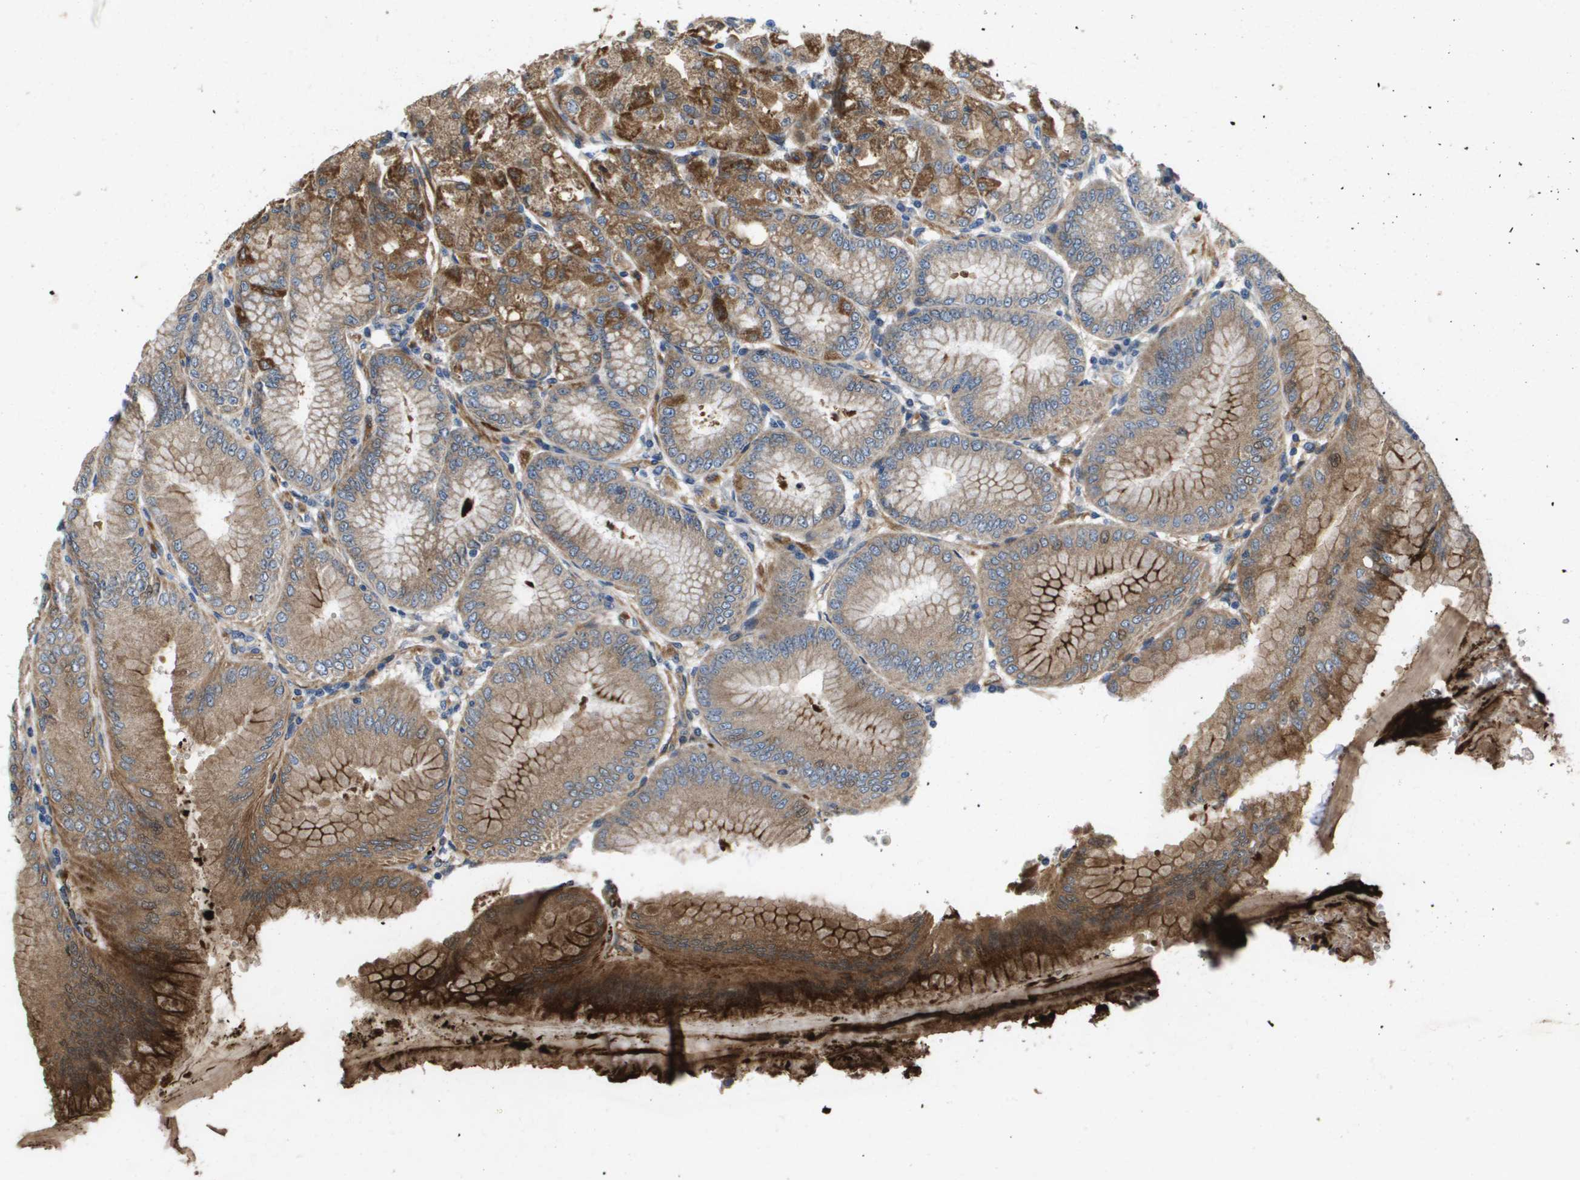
{"staining": {"intensity": "moderate", "quantity": ">75%", "location": "cytoplasmic/membranous"}, "tissue": "stomach", "cell_type": "Glandular cells", "image_type": "normal", "snomed": [{"axis": "morphology", "description": "Normal tissue, NOS"}, {"axis": "topography", "description": "Stomach, lower"}], "caption": "Stomach stained with immunohistochemistry (IHC) demonstrates moderate cytoplasmic/membranous expression in approximately >75% of glandular cells.", "gene": "ENTPD2", "patient": {"sex": "male", "age": 71}}